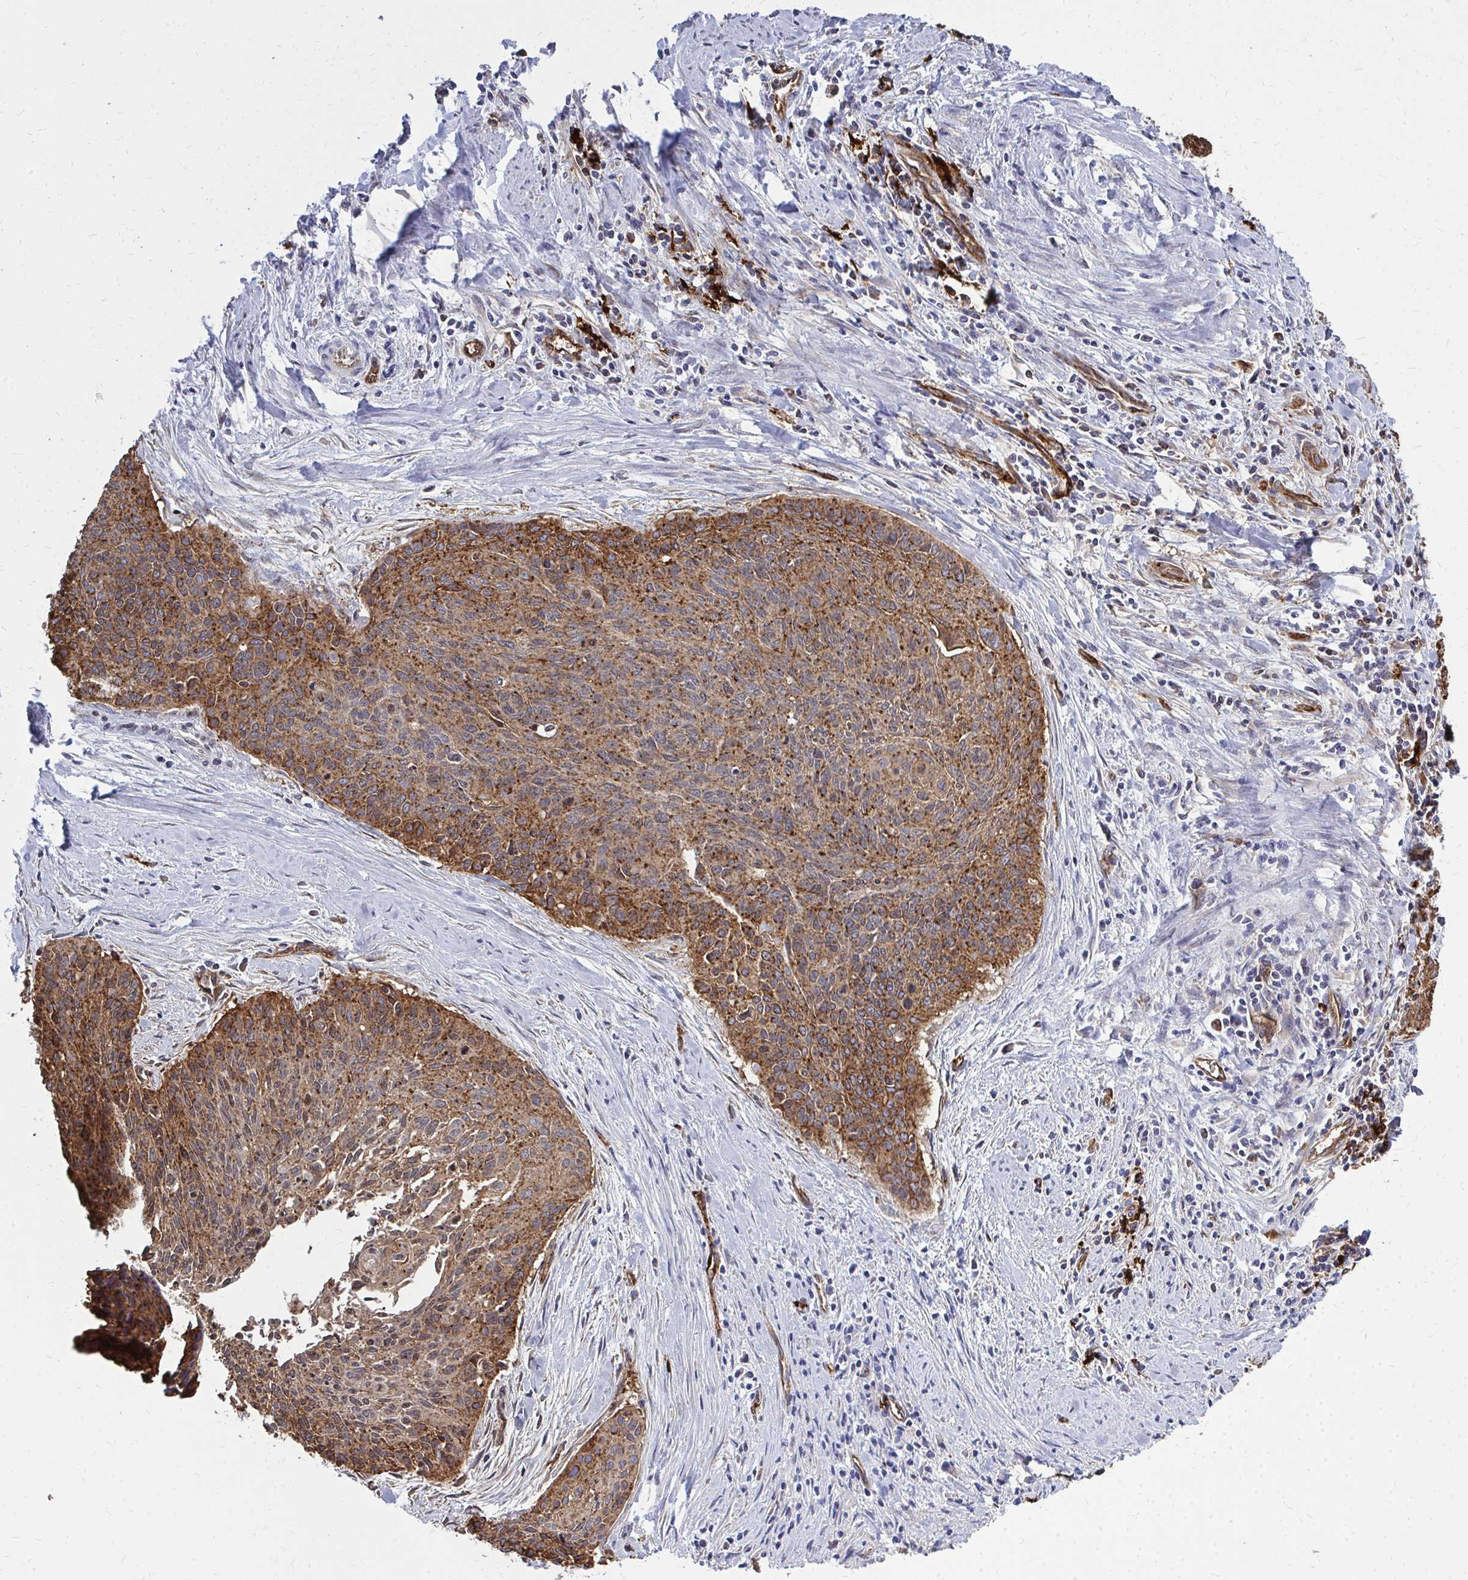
{"staining": {"intensity": "strong", "quantity": ">75%", "location": "cytoplasmic/membranous"}, "tissue": "cervical cancer", "cell_type": "Tumor cells", "image_type": "cancer", "snomed": [{"axis": "morphology", "description": "Squamous cell carcinoma, NOS"}, {"axis": "topography", "description": "Cervix"}], "caption": "The histopathology image shows a brown stain indicating the presence of a protein in the cytoplasmic/membranous of tumor cells in cervical cancer (squamous cell carcinoma). (IHC, brightfield microscopy, high magnification).", "gene": "MARCKSL1", "patient": {"sex": "female", "age": 55}}